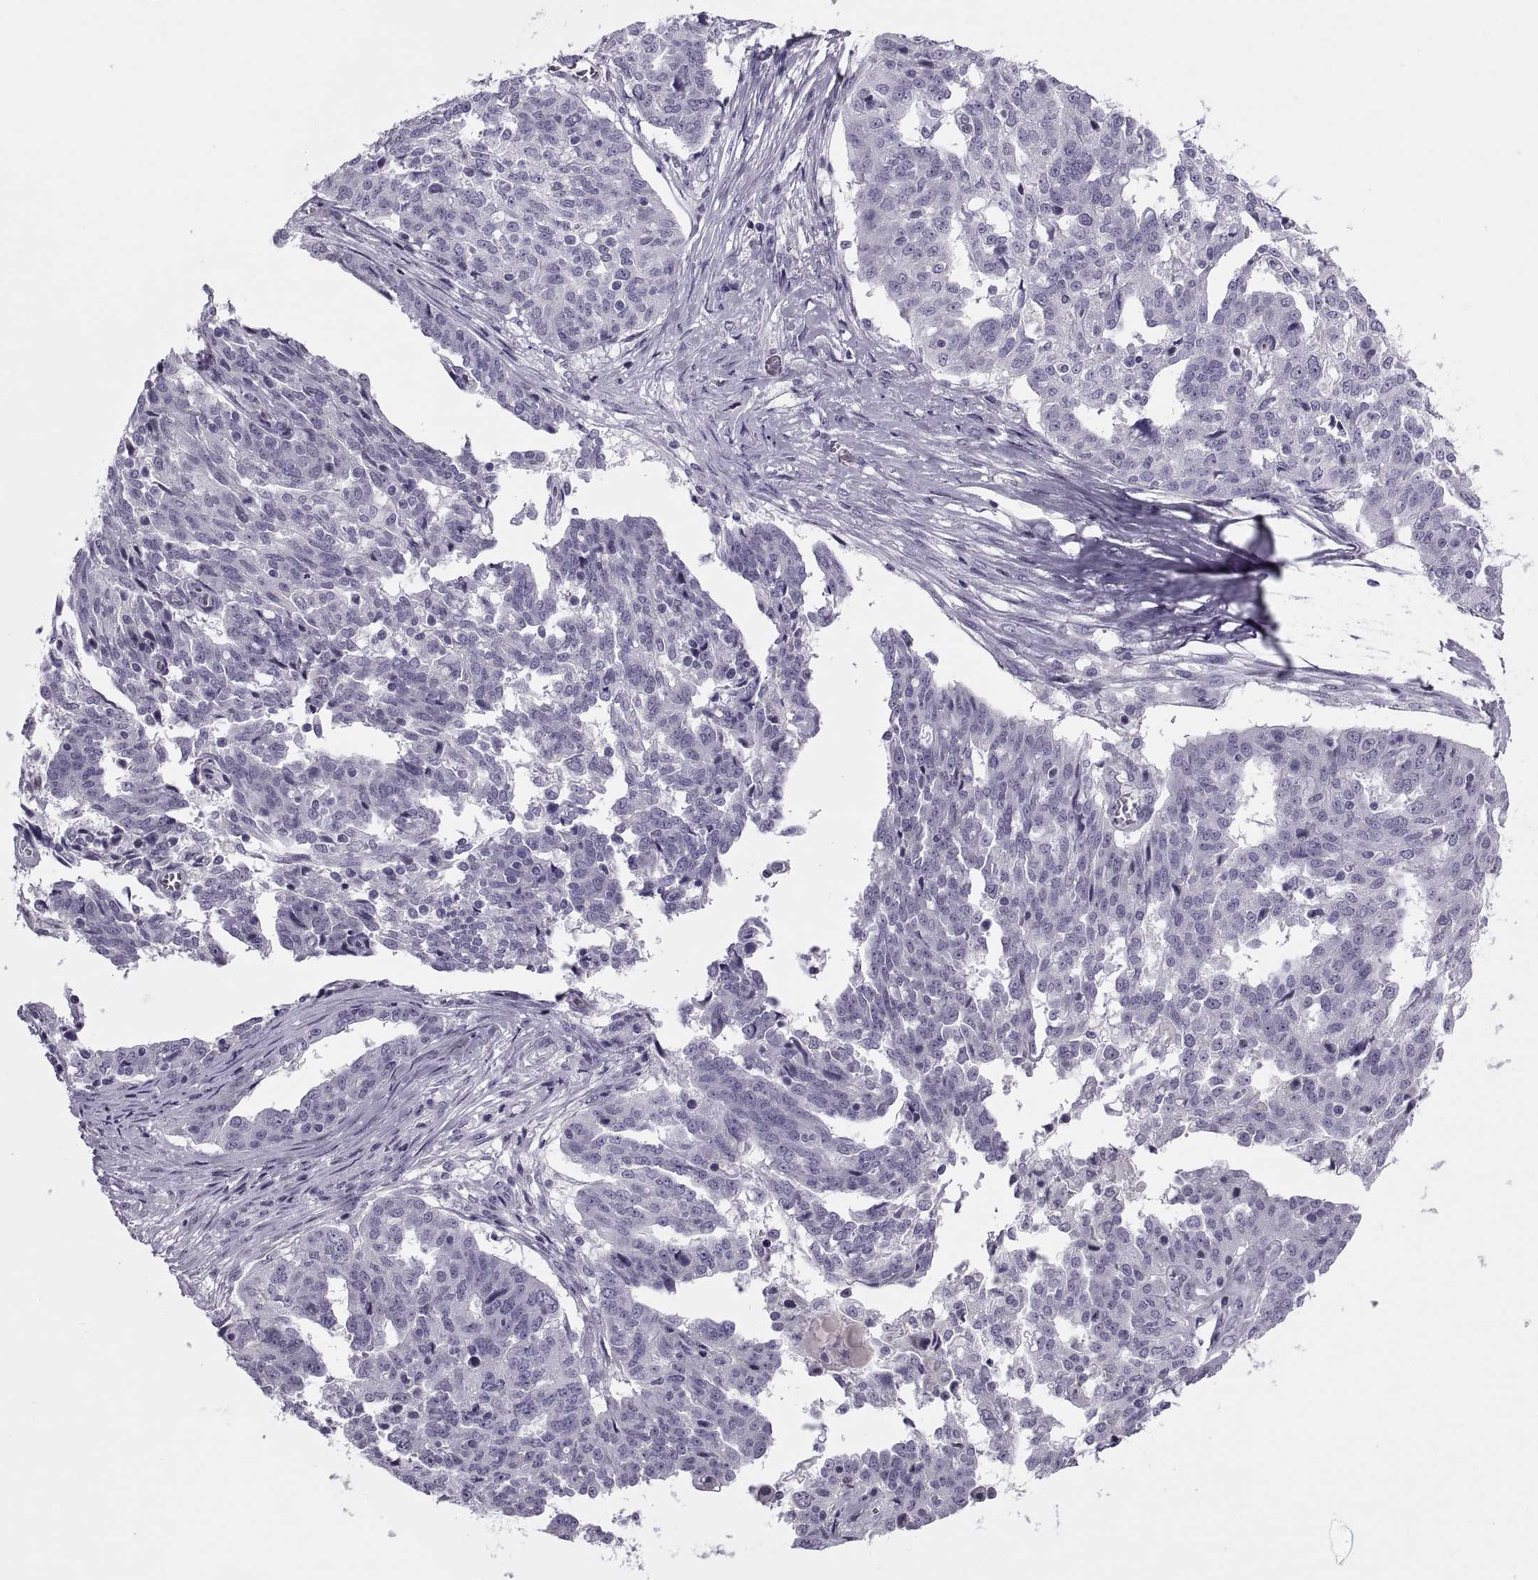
{"staining": {"intensity": "negative", "quantity": "none", "location": "none"}, "tissue": "ovarian cancer", "cell_type": "Tumor cells", "image_type": "cancer", "snomed": [{"axis": "morphology", "description": "Cystadenocarcinoma, serous, NOS"}, {"axis": "topography", "description": "Ovary"}], "caption": "A high-resolution histopathology image shows immunohistochemistry (IHC) staining of ovarian cancer, which demonstrates no significant positivity in tumor cells.", "gene": "SYNGR4", "patient": {"sex": "female", "age": 67}}